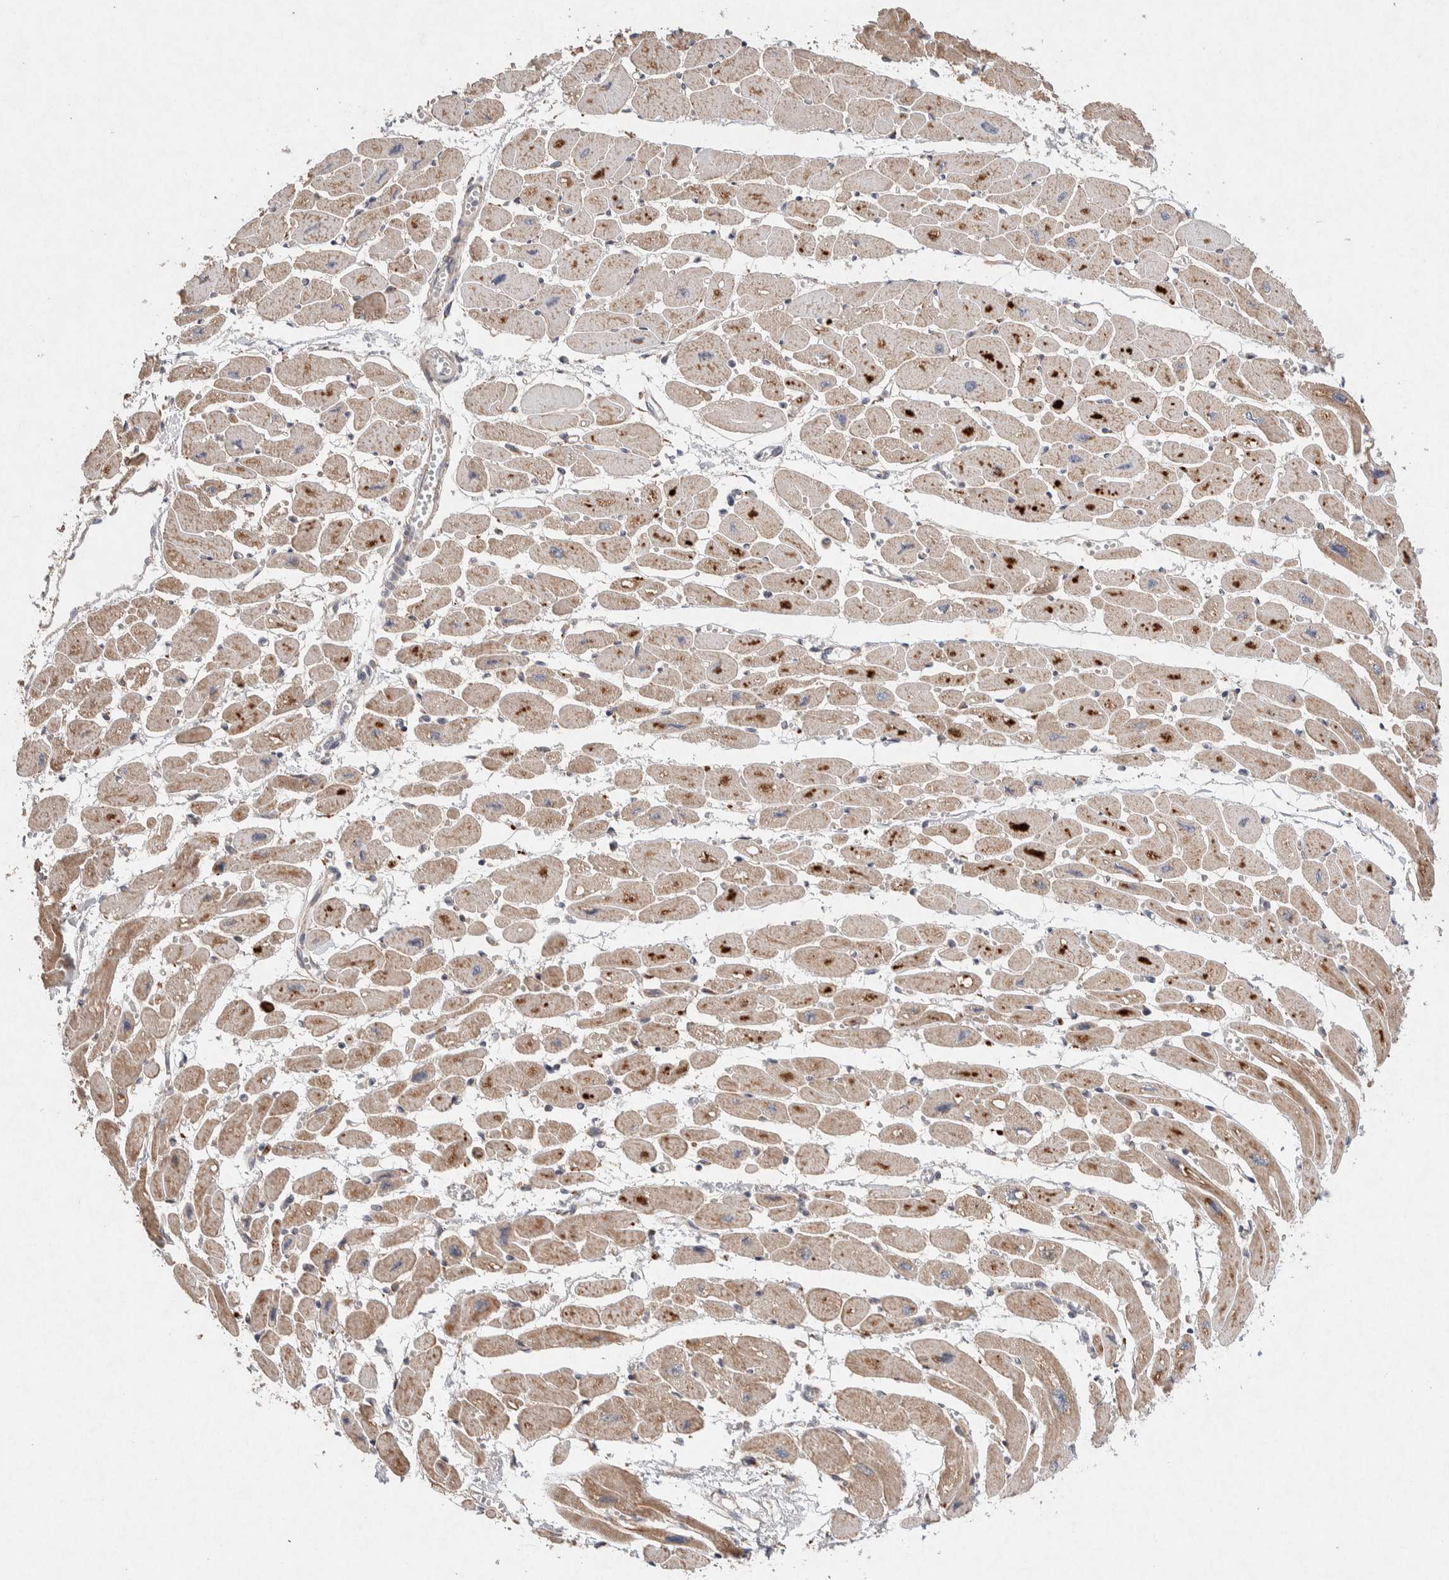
{"staining": {"intensity": "moderate", "quantity": "25%-75%", "location": "cytoplasmic/membranous"}, "tissue": "heart muscle", "cell_type": "Cardiomyocytes", "image_type": "normal", "snomed": [{"axis": "morphology", "description": "Normal tissue, NOS"}, {"axis": "topography", "description": "Heart"}], "caption": "Immunohistochemistry histopathology image of unremarkable heart muscle: heart muscle stained using IHC exhibits medium levels of moderate protein expression localized specifically in the cytoplasmic/membranous of cardiomyocytes, appearing as a cytoplasmic/membranous brown color.", "gene": "CMTM4", "patient": {"sex": "female", "age": 54}}